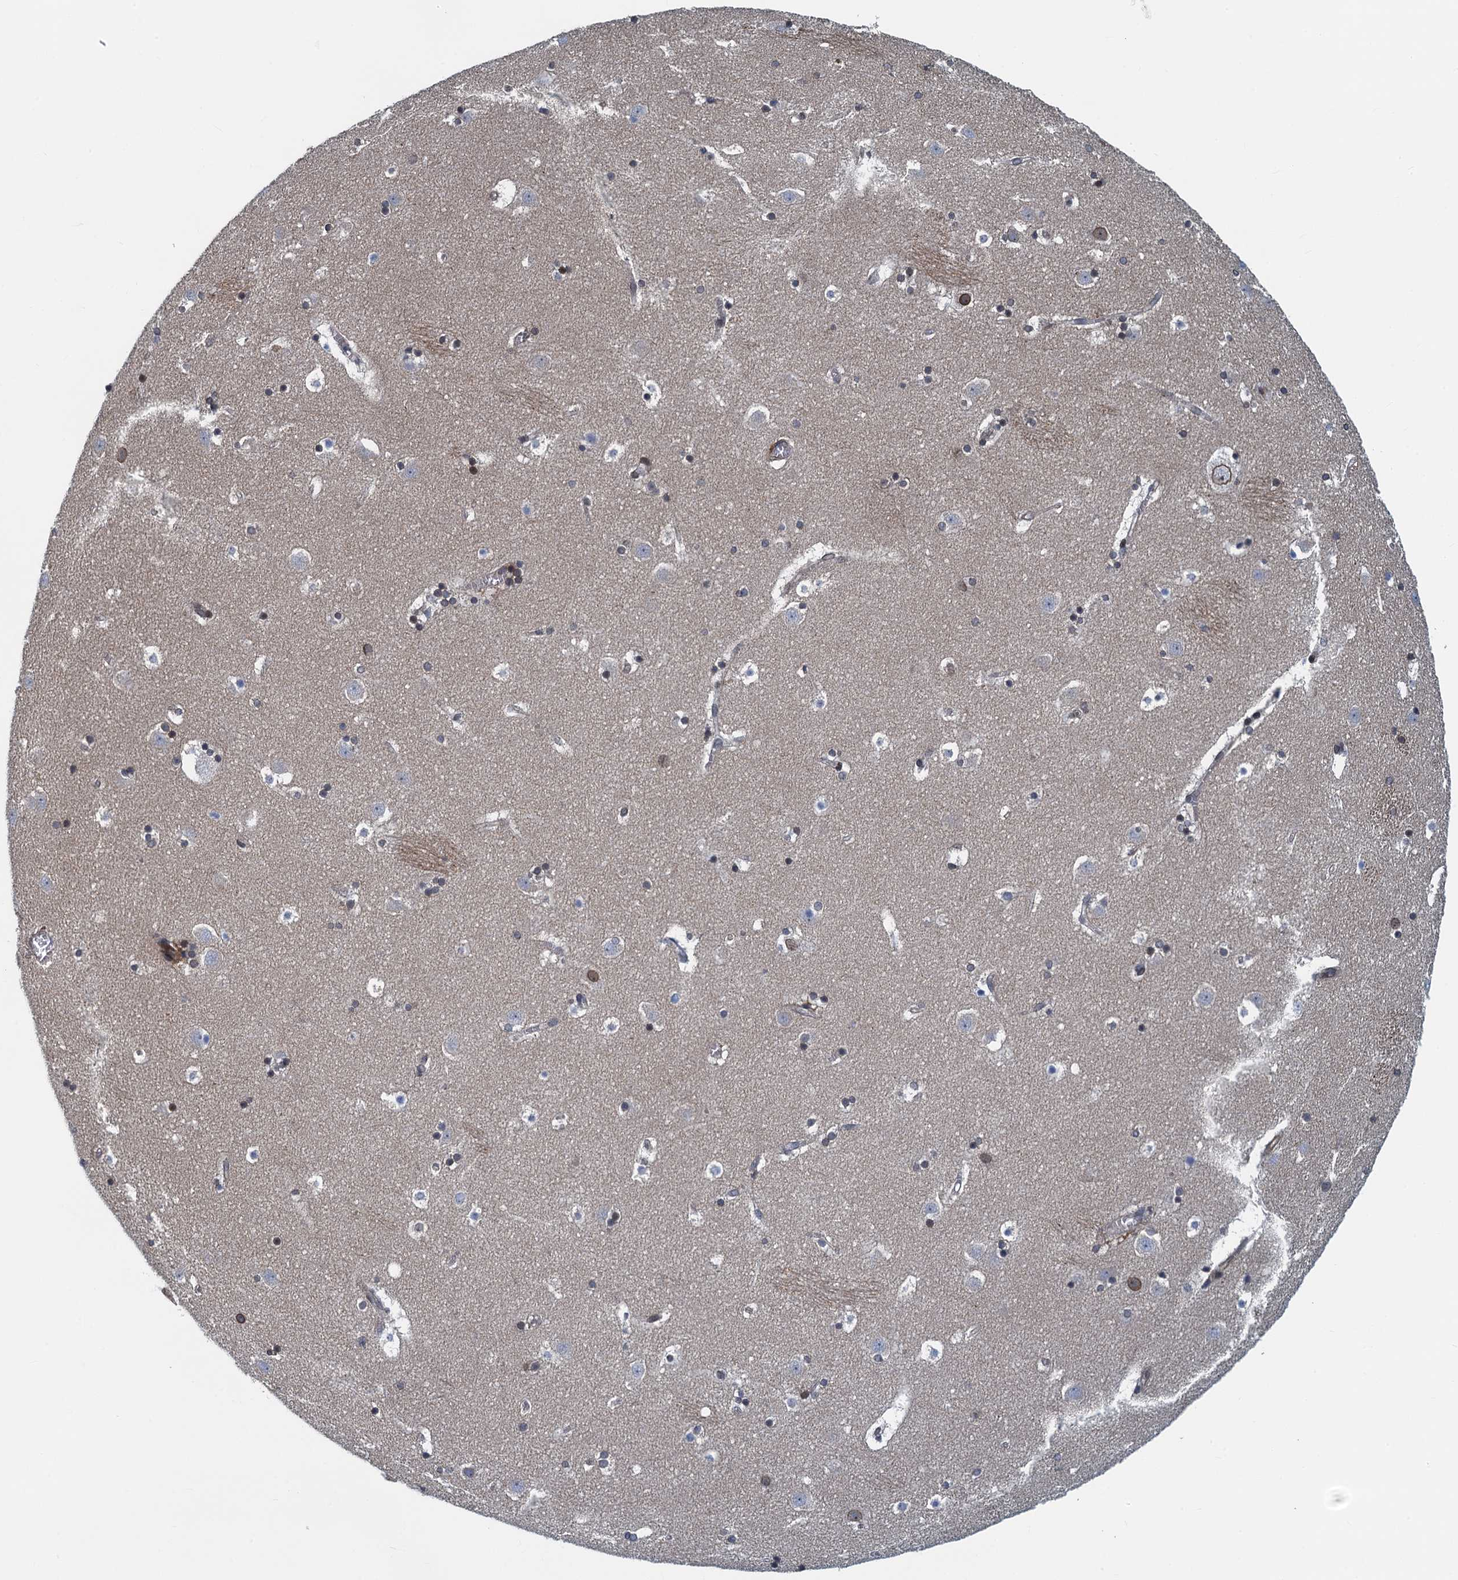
{"staining": {"intensity": "weak", "quantity": "<25%", "location": "nuclear"}, "tissue": "caudate", "cell_type": "Glial cells", "image_type": "normal", "snomed": [{"axis": "morphology", "description": "Normal tissue, NOS"}, {"axis": "topography", "description": "Lateral ventricle wall"}], "caption": "IHC micrograph of unremarkable caudate: human caudate stained with DAB shows no significant protein positivity in glial cells. (Brightfield microscopy of DAB immunohistochemistry (IHC) at high magnification).", "gene": "CCDC34", "patient": {"sex": "male", "age": 45}}